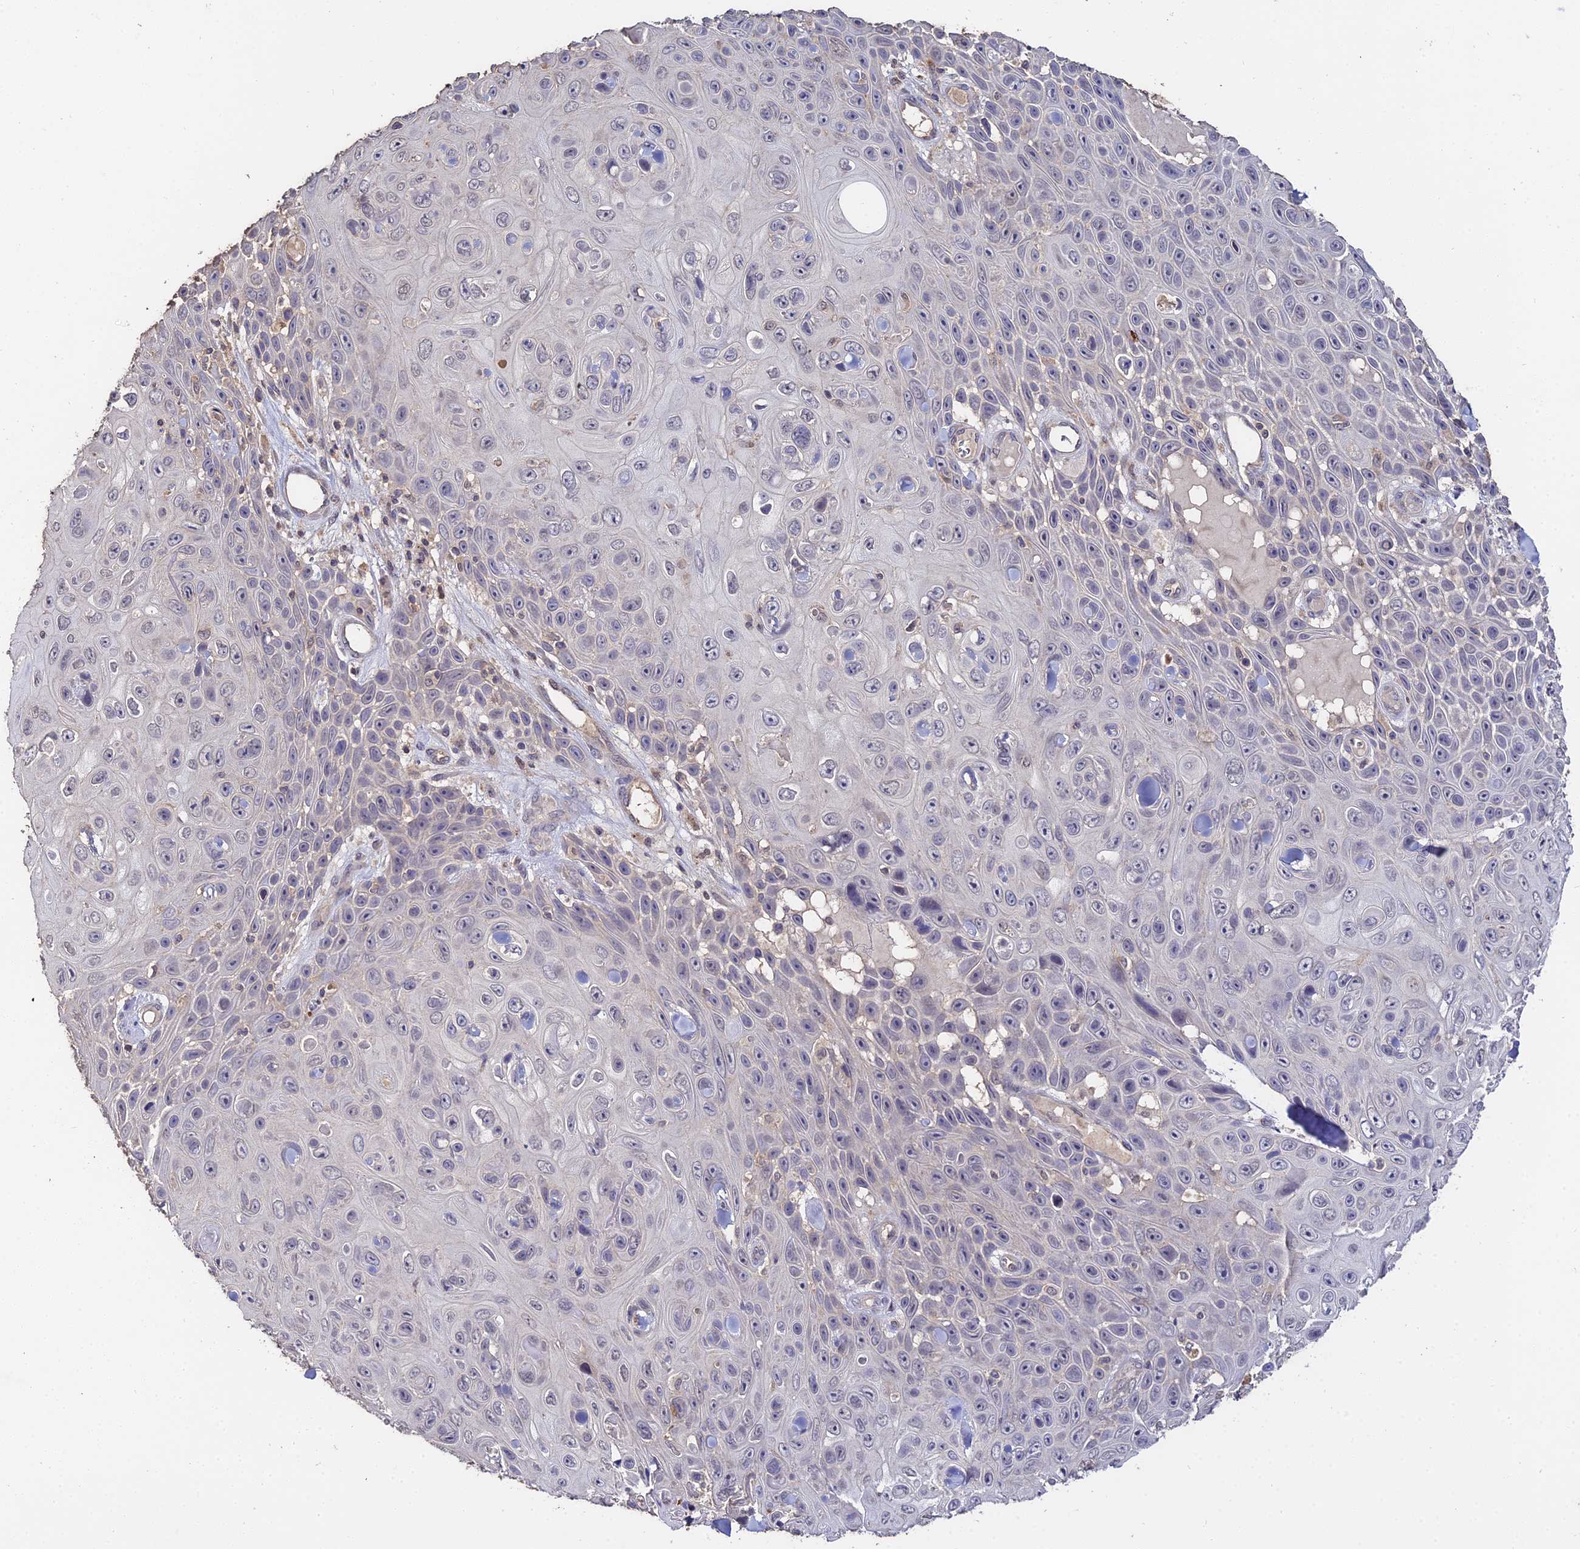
{"staining": {"intensity": "negative", "quantity": "none", "location": "none"}, "tissue": "skin cancer", "cell_type": "Tumor cells", "image_type": "cancer", "snomed": [{"axis": "morphology", "description": "Squamous cell carcinoma, NOS"}, {"axis": "topography", "description": "Skin"}], "caption": "Squamous cell carcinoma (skin) stained for a protein using immunohistochemistry (IHC) demonstrates no expression tumor cells.", "gene": "LSM5", "patient": {"sex": "male", "age": 82}}